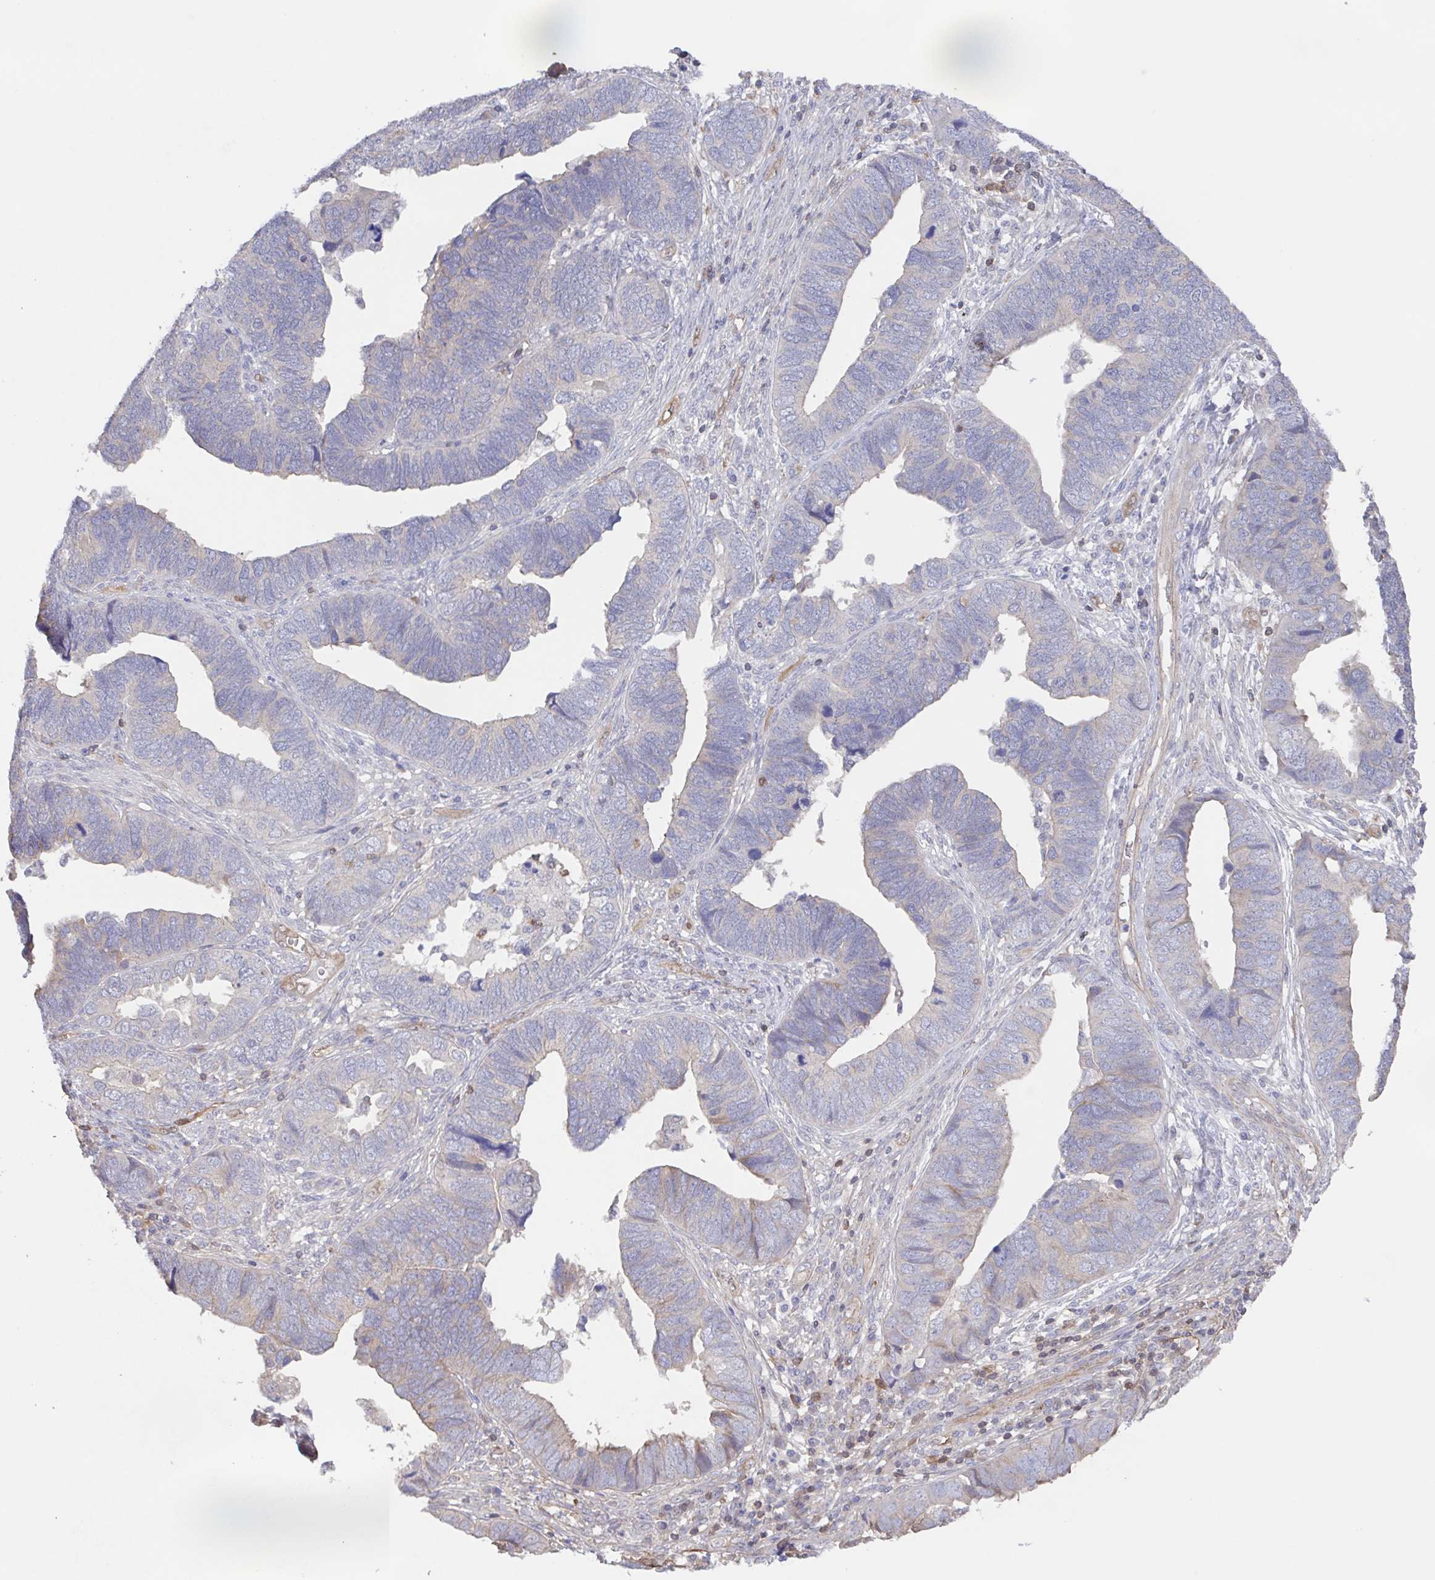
{"staining": {"intensity": "negative", "quantity": "none", "location": "none"}, "tissue": "endometrial cancer", "cell_type": "Tumor cells", "image_type": "cancer", "snomed": [{"axis": "morphology", "description": "Adenocarcinoma, NOS"}, {"axis": "topography", "description": "Endometrium"}], "caption": "This photomicrograph is of endometrial adenocarcinoma stained with immunohistochemistry to label a protein in brown with the nuclei are counter-stained blue. There is no expression in tumor cells.", "gene": "AGFG2", "patient": {"sex": "female", "age": 79}}